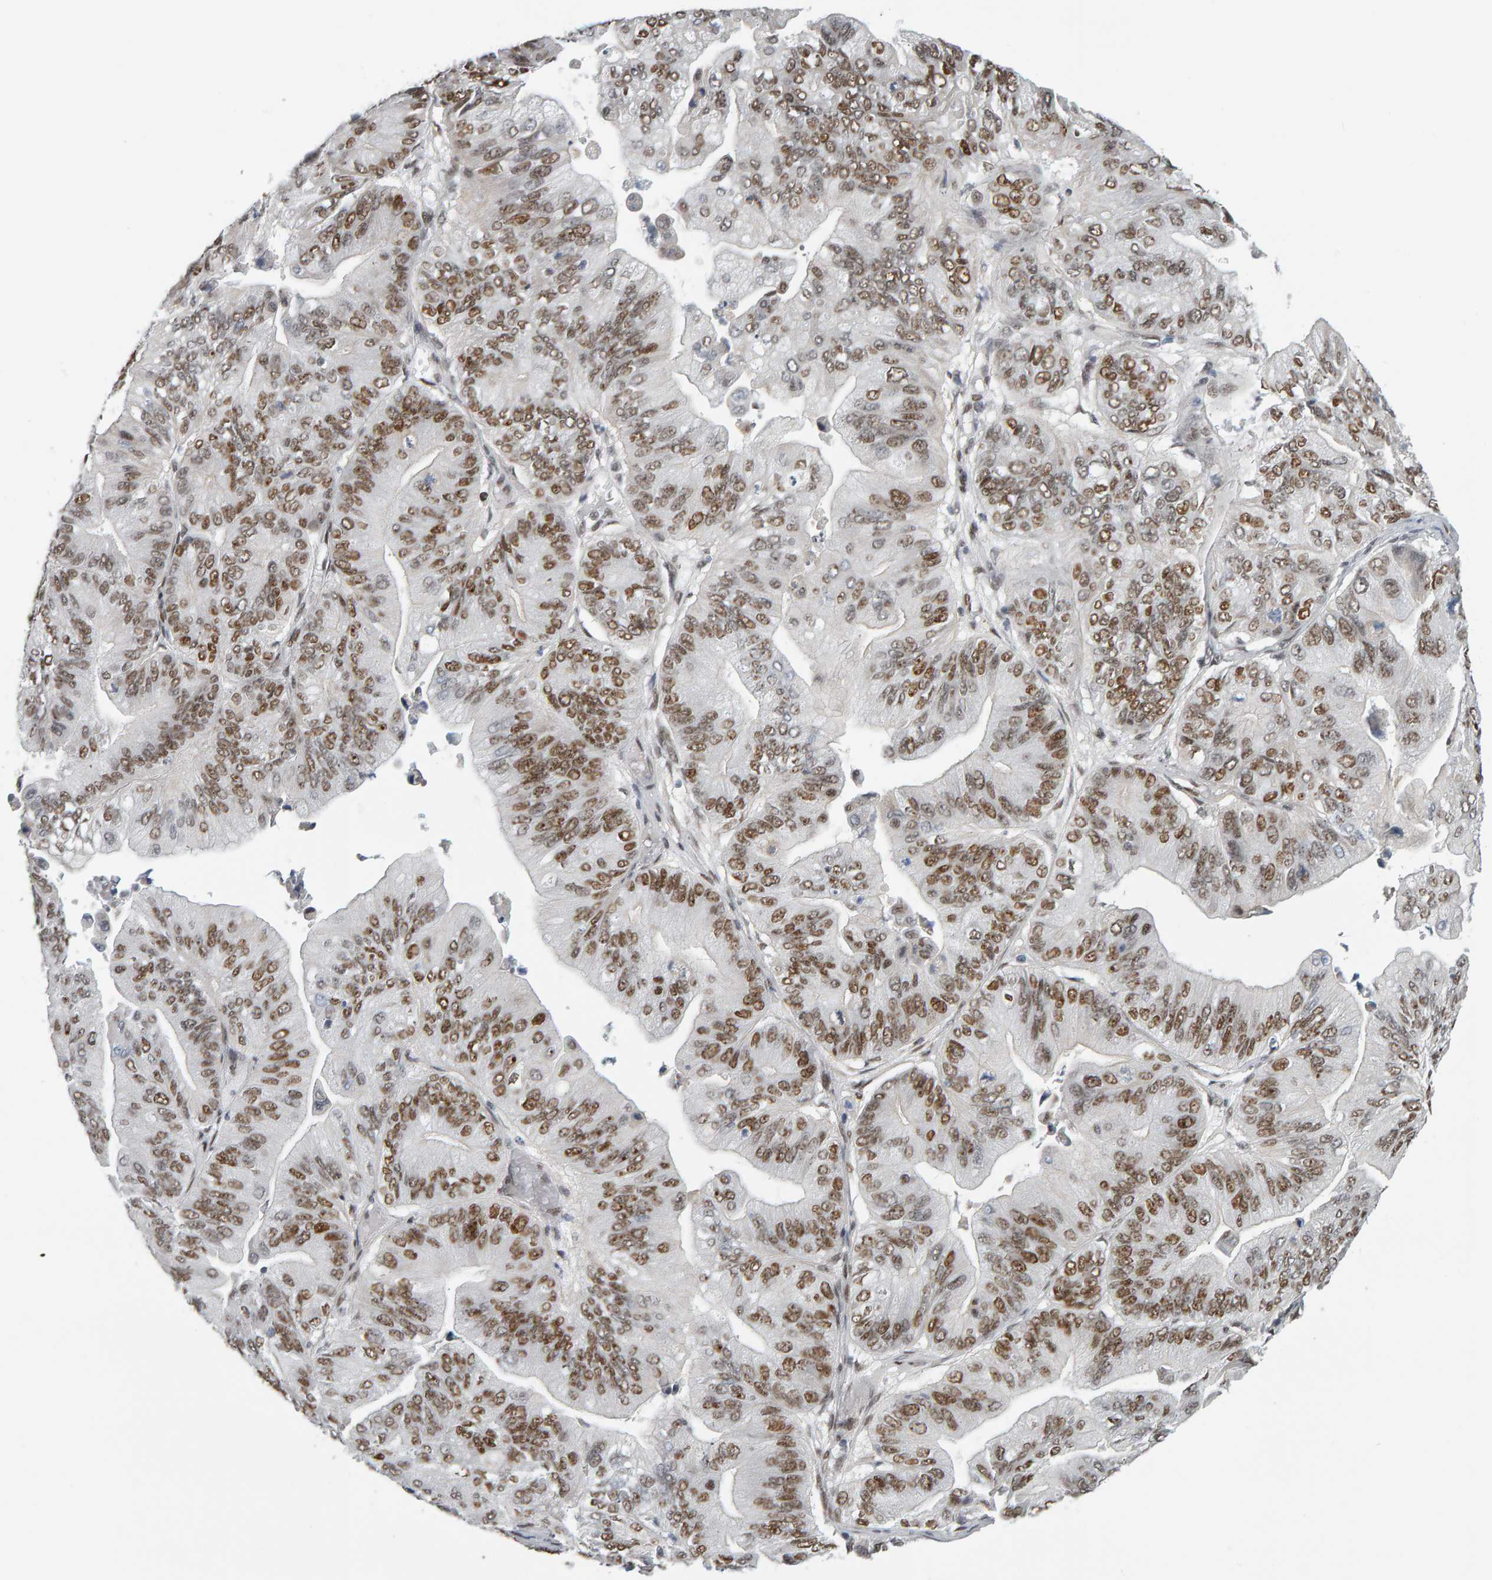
{"staining": {"intensity": "strong", "quantity": ">75%", "location": "nuclear"}, "tissue": "ovarian cancer", "cell_type": "Tumor cells", "image_type": "cancer", "snomed": [{"axis": "morphology", "description": "Cystadenocarcinoma, mucinous, NOS"}, {"axis": "topography", "description": "Ovary"}], "caption": "DAB immunohistochemical staining of human ovarian mucinous cystadenocarcinoma demonstrates strong nuclear protein expression in about >75% of tumor cells.", "gene": "ATF7IP", "patient": {"sex": "female", "age": 61}}